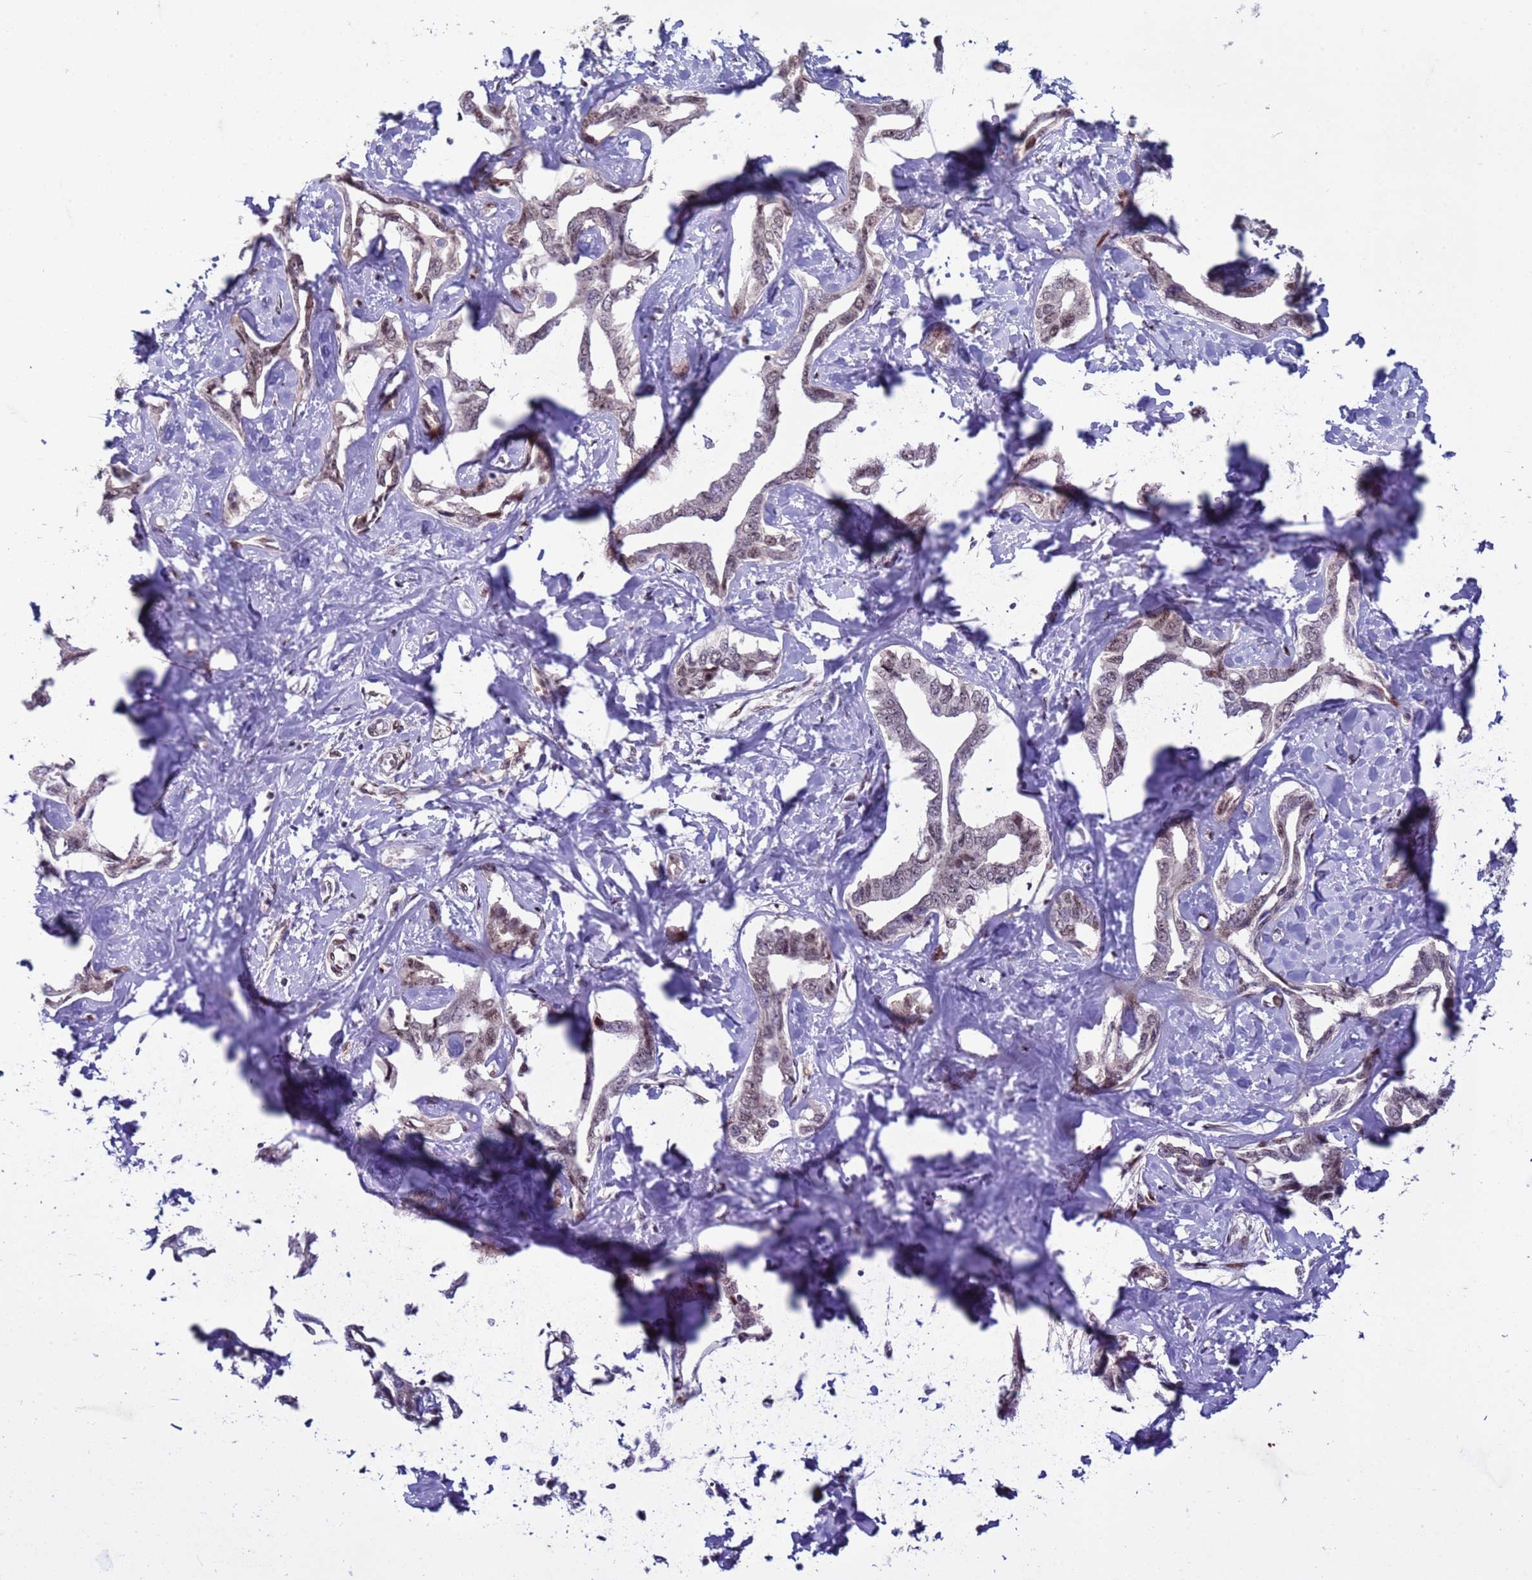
{"staining": {"intensity": "weak", "quantity": "<25%", "location": "nuclear"}, "tissue": "liver cancer", "cell_type": "Tumor cells", "image_type": "cancer", "snomed": [{"axis": "morphology", "description": "Cholangiocarcinoma"}, {"axis": "topography", "description": "Liver"}], "caption": "An image of liver cholangiocarcinoma stained for a protein displays no brown staining in tumor cells.", "gene": "SHC3", "patient": {"sex": "male", "age": 59}}